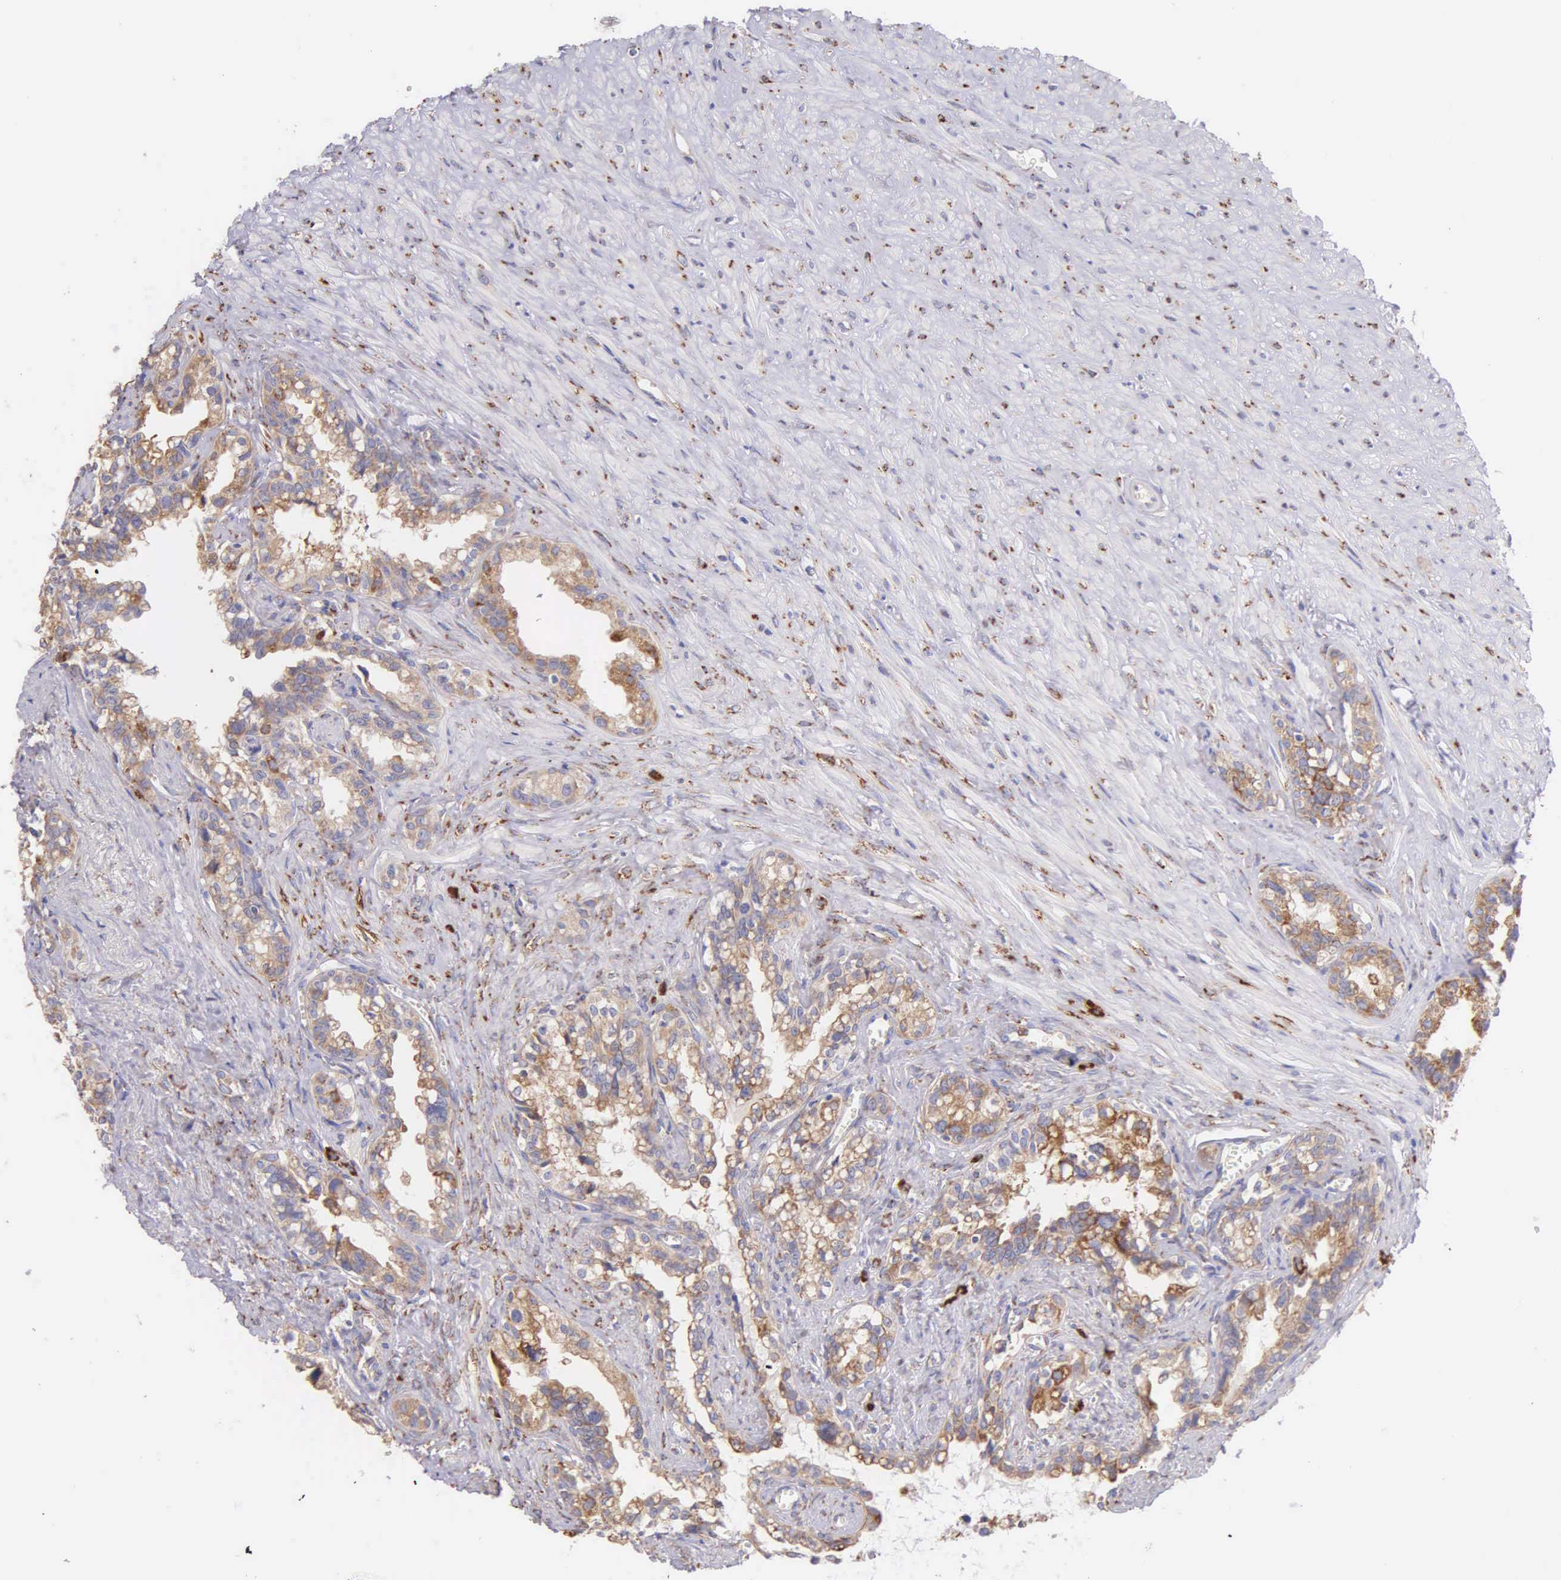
{"staining": {"intensity": "moderate", "quantity": ">75%", "location": "cytoplasmic/membranous"}, "tissue": "seminal vesicle", "cell_type": "Glandular cells", "image_type": "normal", "snomed": [{"axis": "morphology", "description": "Normal tissue, NOS"}, {"axis": "topography", "description": "Seminal veicle"}], "caption": "Benign seminal vesicle reveals moderate cytoplasmic/membranous staining in approximately >75% of glandular cells The protein of interest is shown in brown color, while the nuclei are stained blue..", "gene": "CKAP4", "patient": {"sex": "male", "age": 60}}